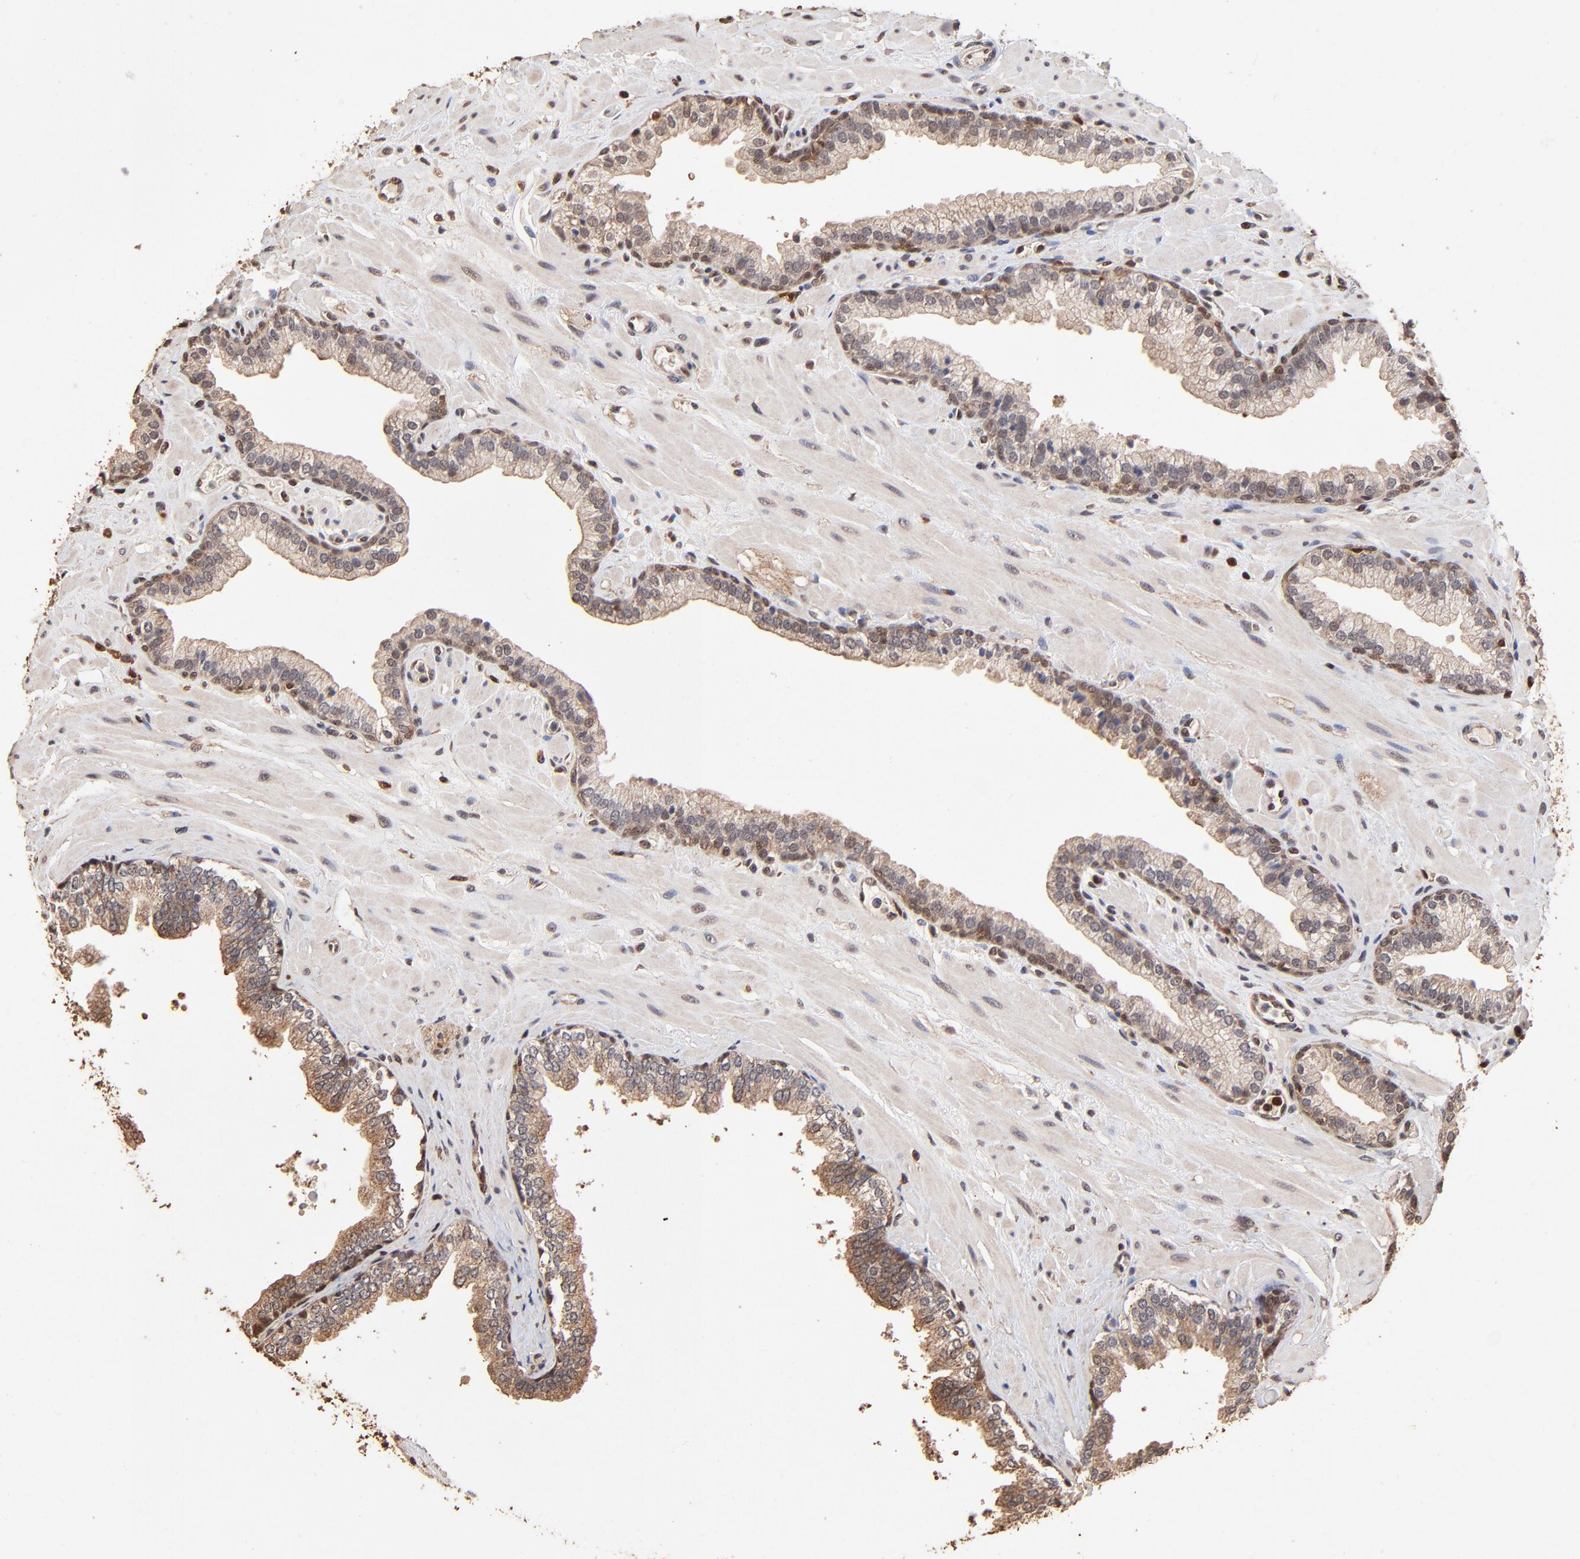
{"staining": {"intensity": "weak", "quantity": "25%-75%", "location": "cytoplasmic/membranous,nuclear"}, "tissue": "prostate", "cell_type": "Glandular cells", "image_type": "normal", "snomed": [{"axis": "morphology", "description": "Normal tissue, NOS"}, {"axis": "topography", "description": "Prostate"}], "caption": "IHC image of unremarkable human prostate stained for a protein (brown), which exhibits low levels of weak cytoplasmic/membranous,nuclear expression in about 25%-75% of glandular cells.", "gene": "CASP1", "patient": {"sex": "male", "age": 60}}